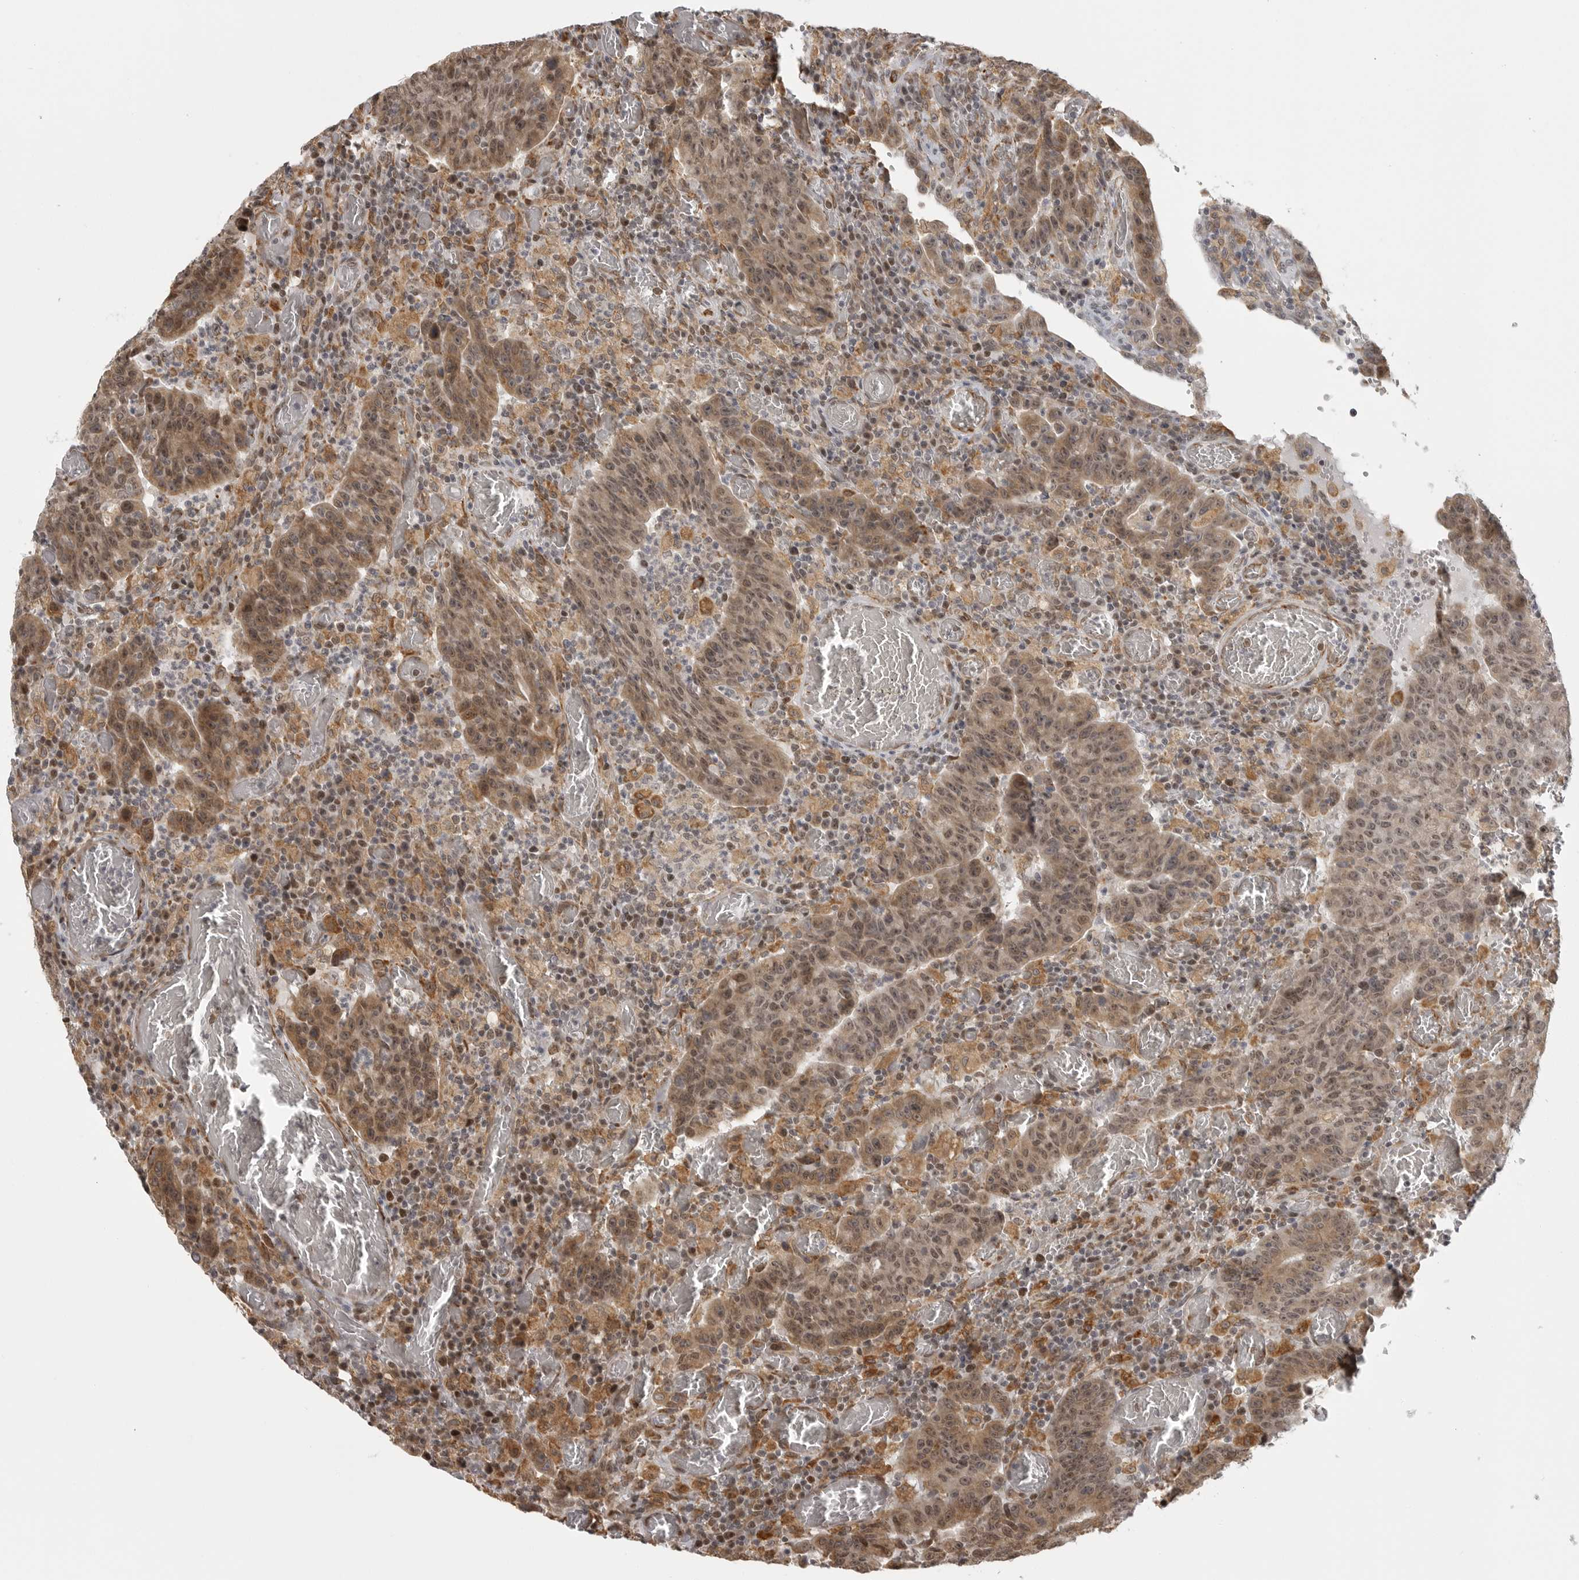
{"staining": {"intensity": "moderate", "quantity": ">75%", "location": "cytoplasmic/membranous,nuclear"}, "tissue": "colorectal cancer", "cell_type": "Tumor cells", "image_type": "cancer", "snomed": [{"axis": "morphology", "description": "Adenocarcinoma, NOS"}, {"axis": "topography", "description": "Colon"}], "caption": "Tumor cells show medium levels of moderate cytoplasmic/membranous and nuclear staining in about >75% of cells in colorectal cancer. The staining was performed using DAB (3,3'-diaminobenzidine), with brown indicating positive protein expression. Nuclei are stained blue with hematoxylin.", "gene": "ISG20L2", "patient": {"sex": "female", "age": 75}}